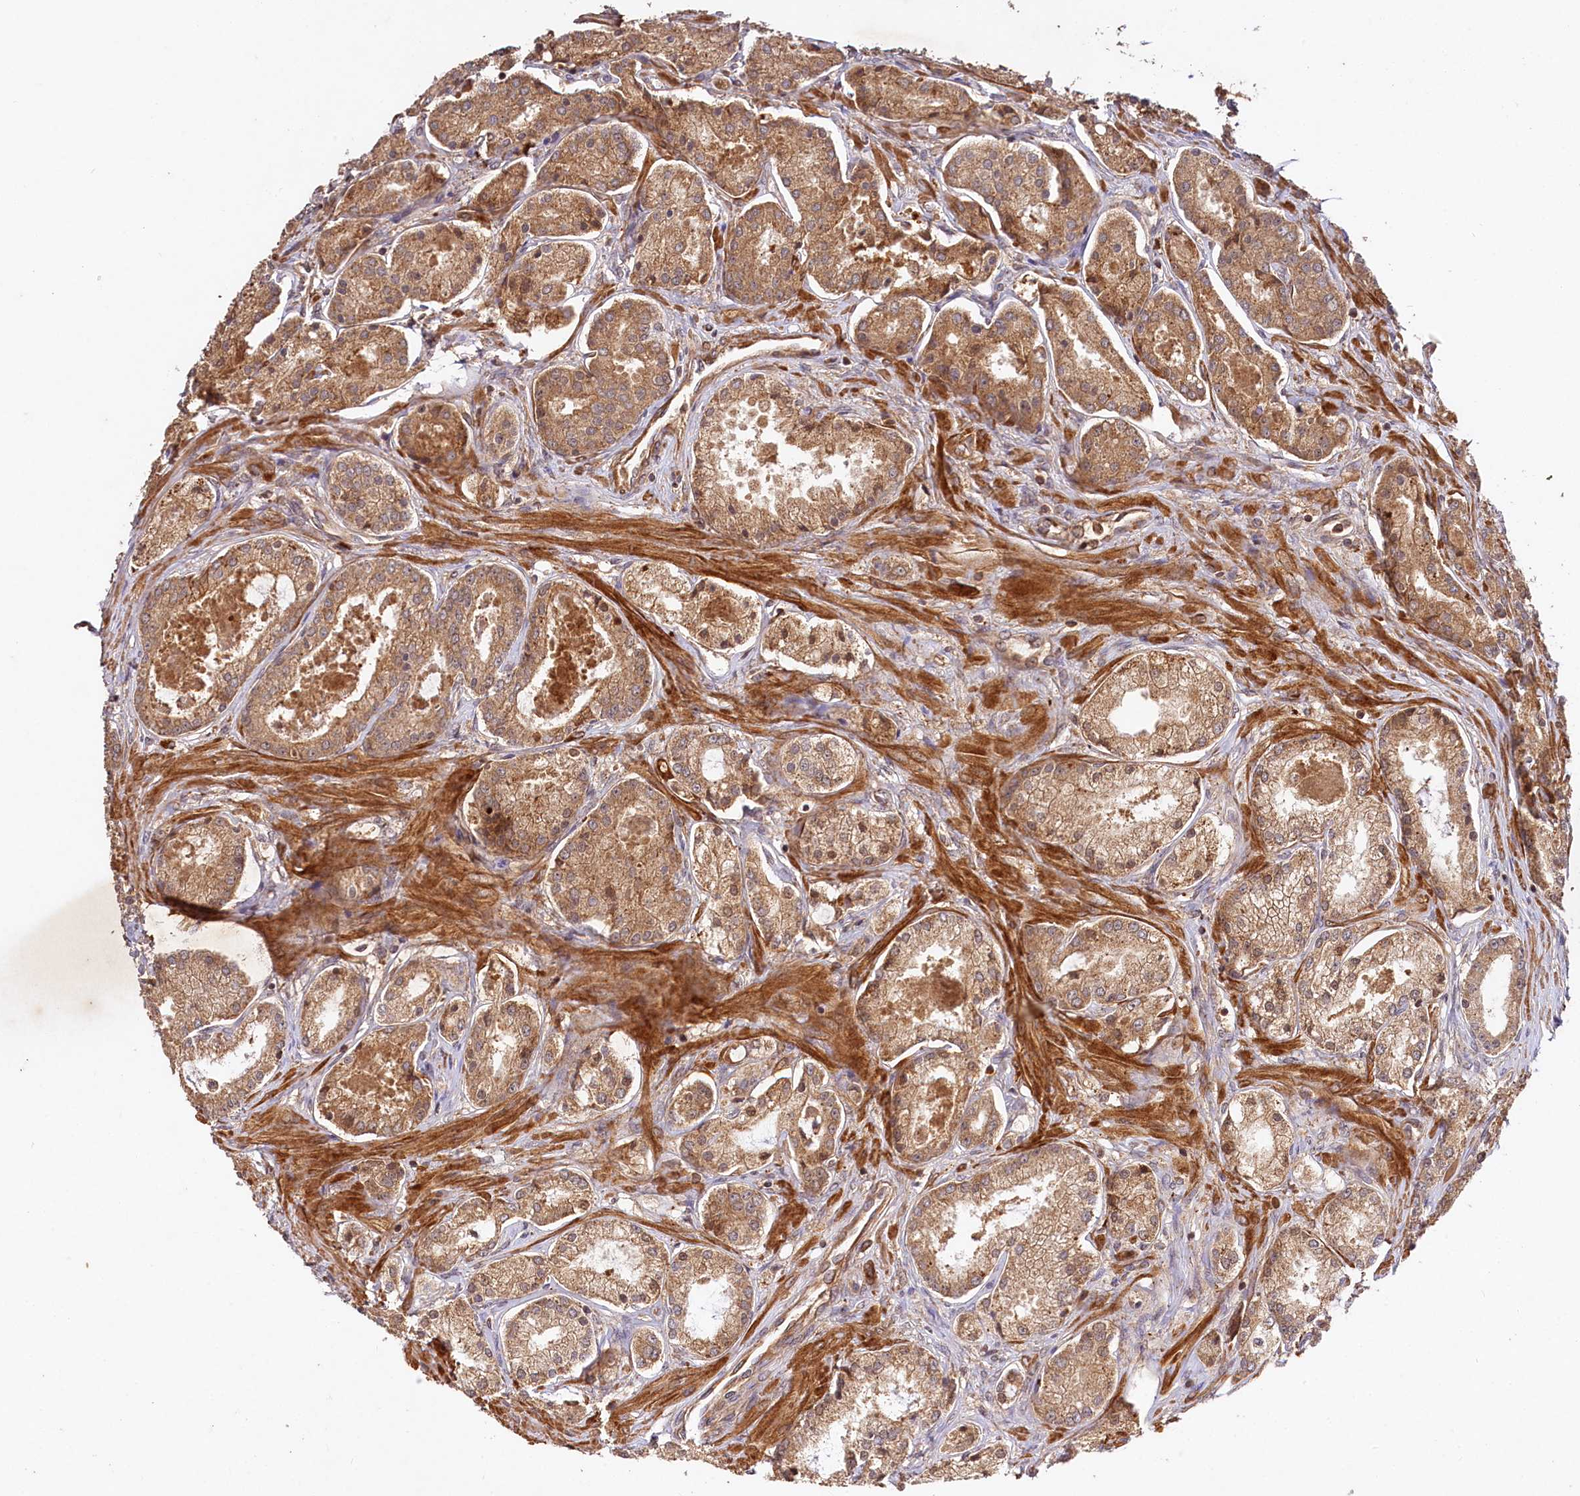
{"staining": {"intensity": "moderate", "quantity": ">75%", "location": "cytoplasmic/membranous"}, "tissue": "prostate cancer", "cell_type": "Tumor cells", "image_type": "cancer", "snomed": [{"axis": "morphology", "description": "Adenocarcinoma, Low grade"}, {"axis": "topography", "description": "Prostate"}], "caption": "Human prostate low-grade adenocarcinoma stained with a brown dye exhibits moderate cytoplasmic/membranous positive staining in approximately >75% of tumor cells.", "gene": "MCF2L2", "patient": {"sex": "male", "age": 68}}